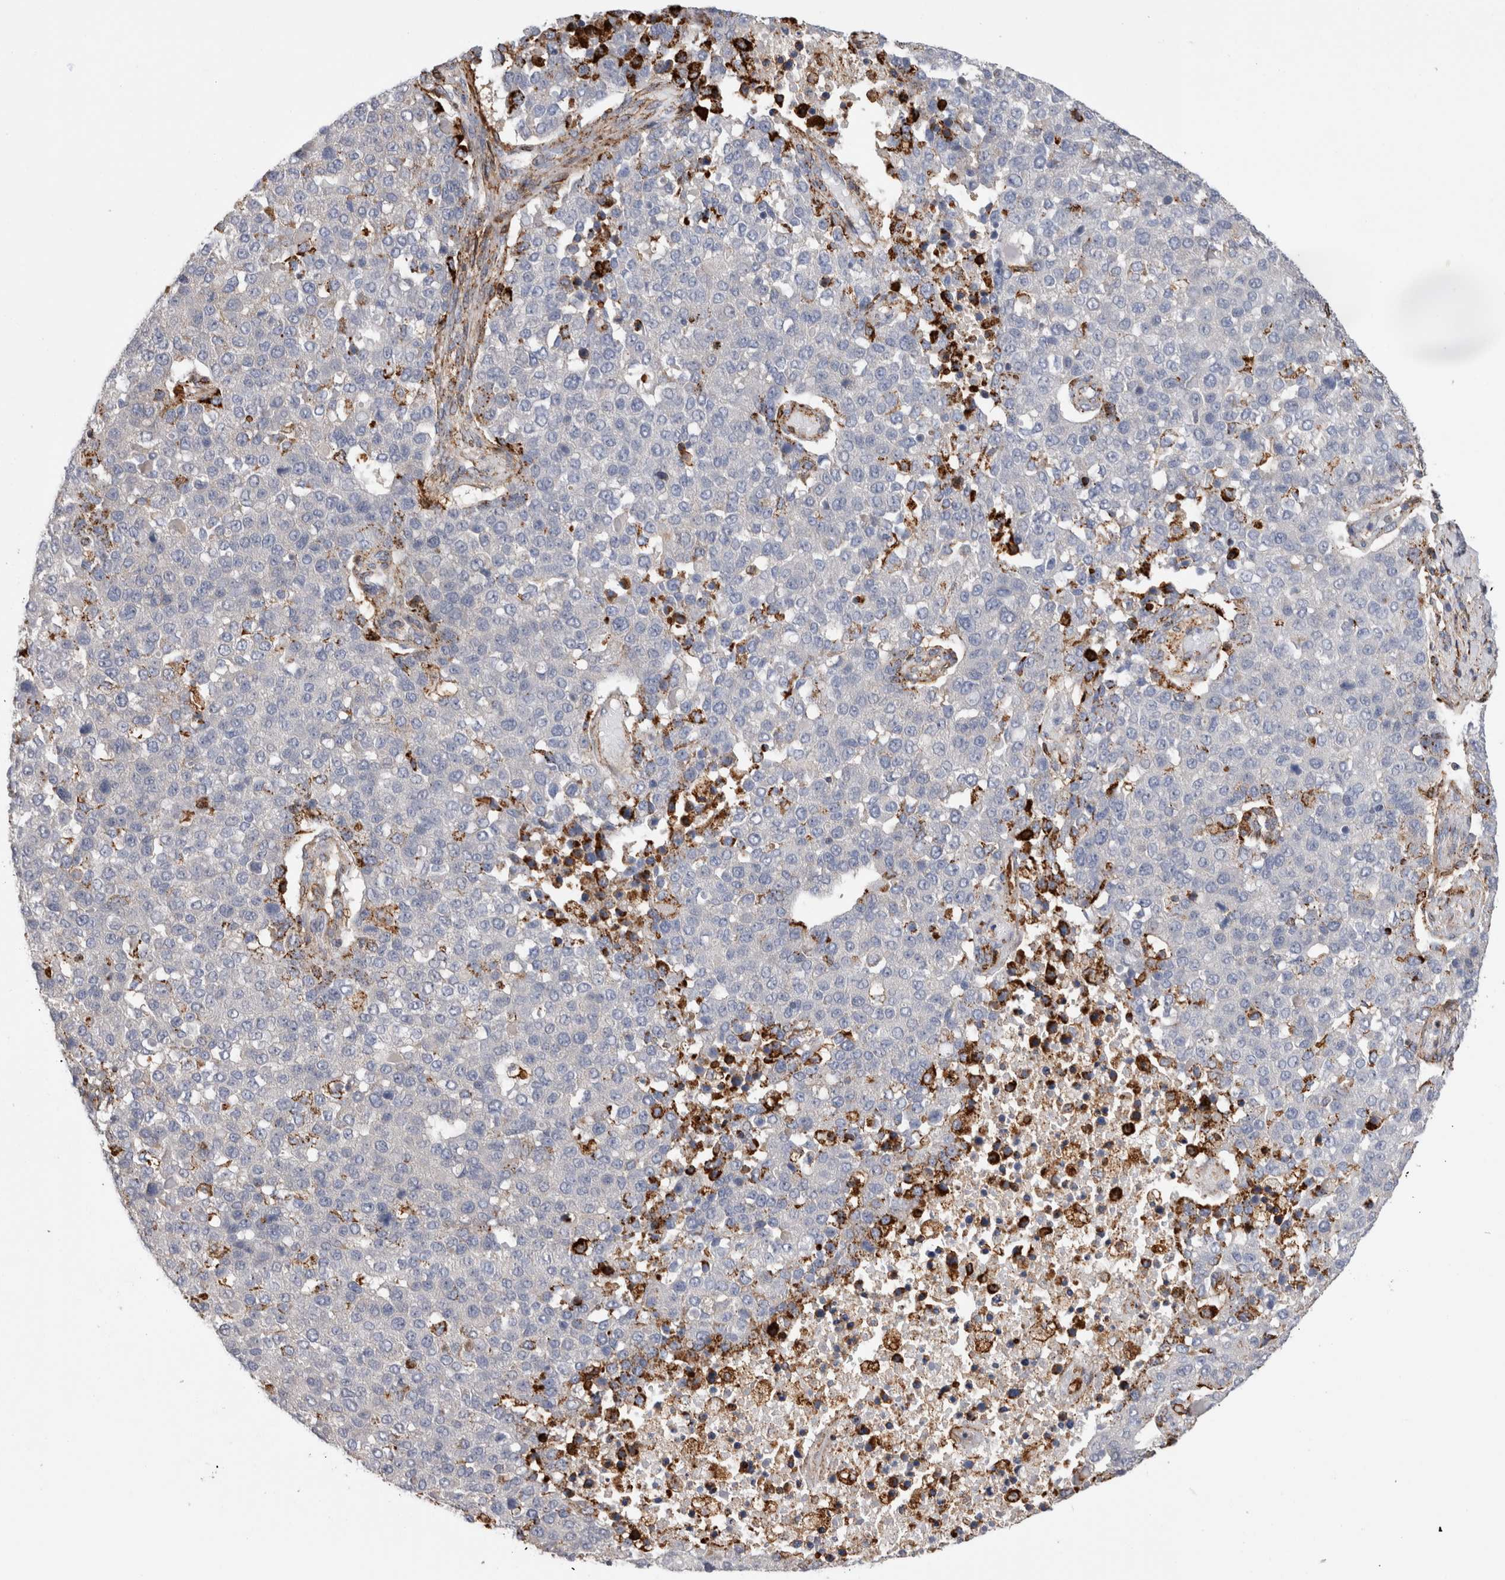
{"staining": {"intensity": "negative", "quantity": "none", "location": "none"}, "tissue": "pancreatic cancer", "cell_type": "Tumor cells", "image_type": "cancer", "snomed": [{"axis": "morphology", "description": "Adenocarcinoma, NOS"}, {"axis": "topography", "description": "Pancreas"}], "caption": "A micrograph of human adenocarcinoma (pancreatic) is negative for staining in tumor cells.", "gene": "CCDC88B", "patient": {"sex": "female", "age": 61}}